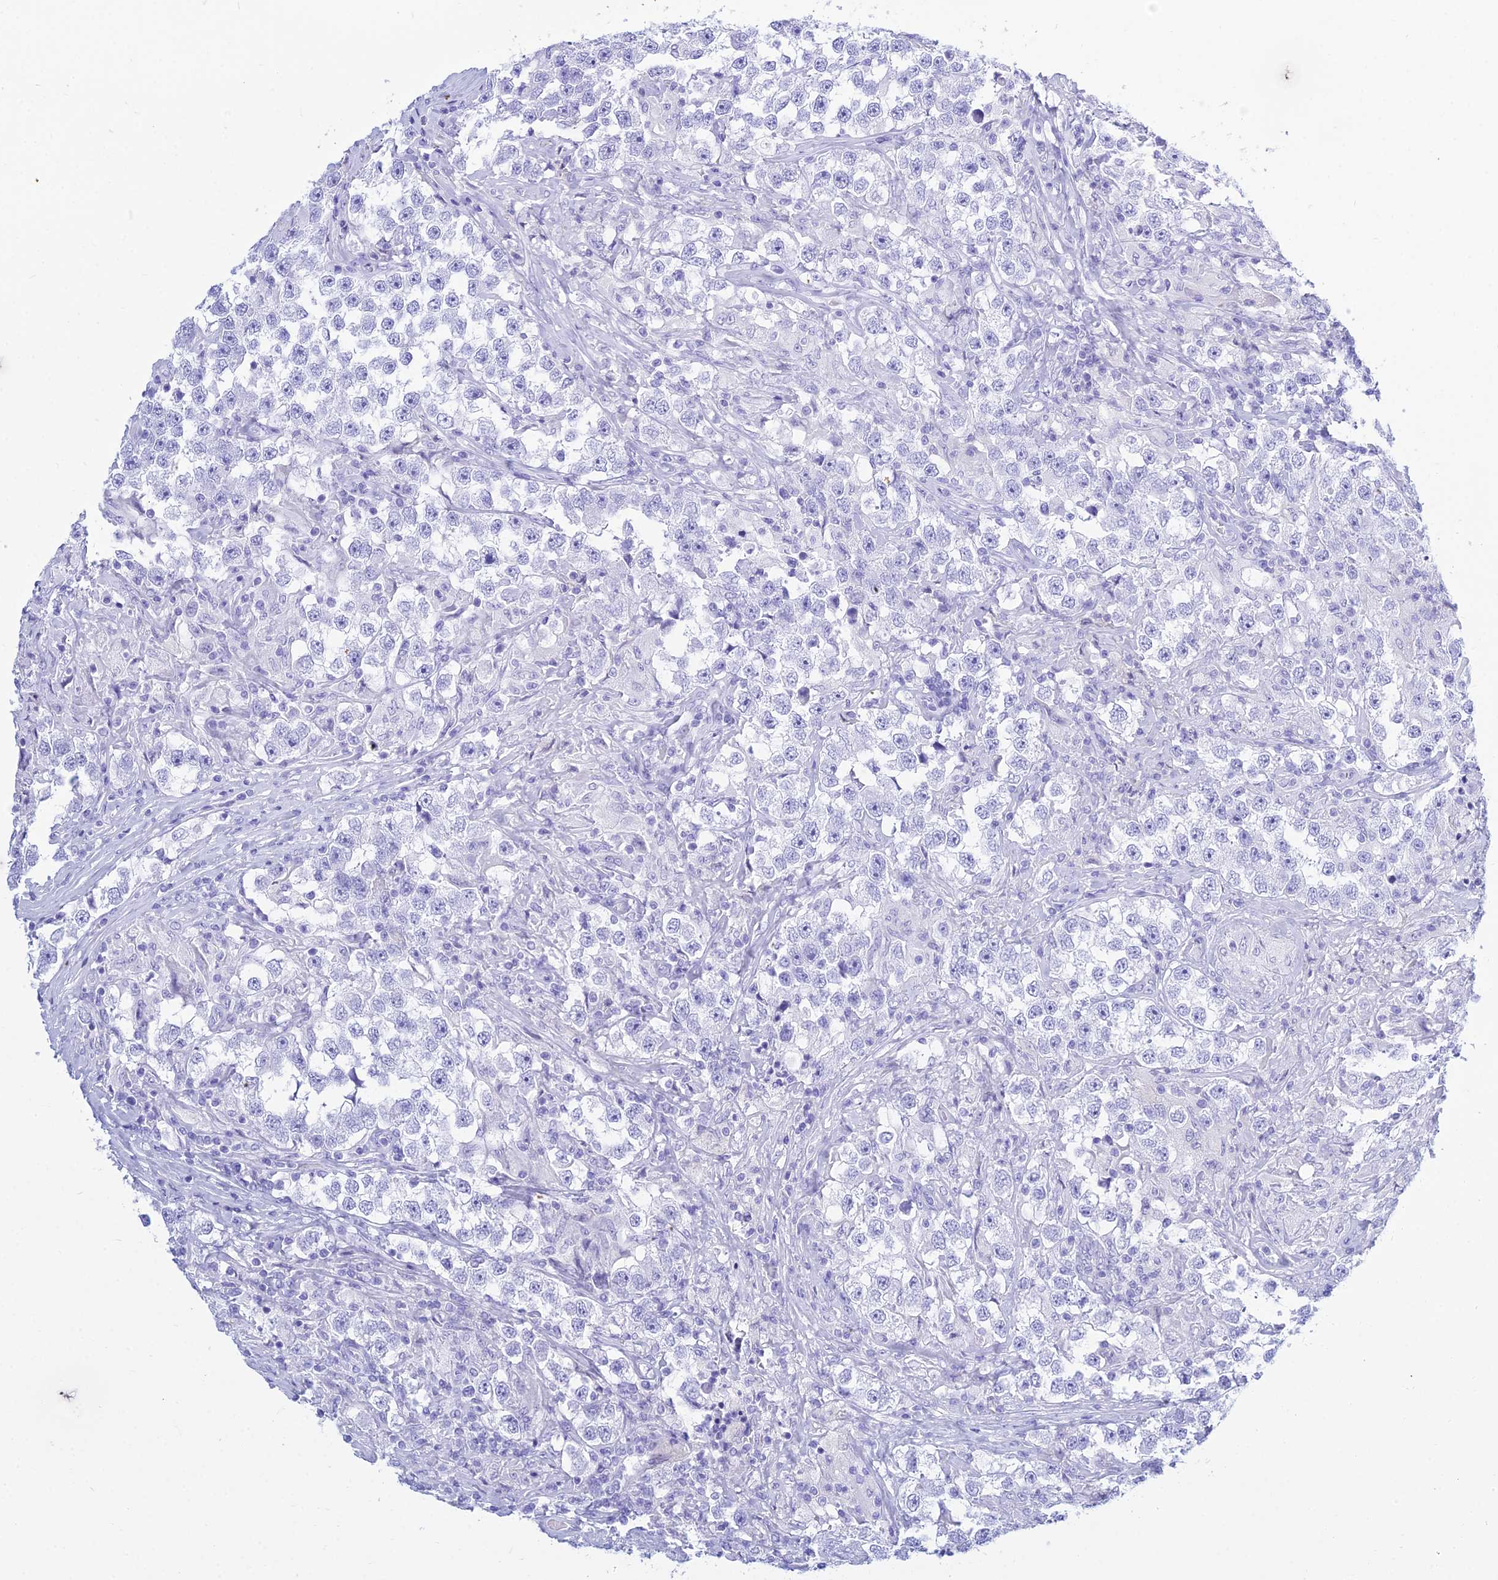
{"staining": {"intensity": "negative", "quantity": "none", "location": "none"}, "tissue": "testis cancer", "cell_type": "Tumor cells", "image_type": "cancer", "snomed": [{"axis": "morphology", "description": "Seminoma, NOS"}, {"axis": "topography", "description": "Testis"}], "caption": "High magnification brightfield microscopy of testis cancer (seminoma) stained with DAB (brown) and counterstained with hematoxylin (blue): tumor cells show no significant staining. (DAB immunohistochemistry (IHC), high magnification).", "gene": "PATE4", "patient": {"sex": "male", "age": 46}}